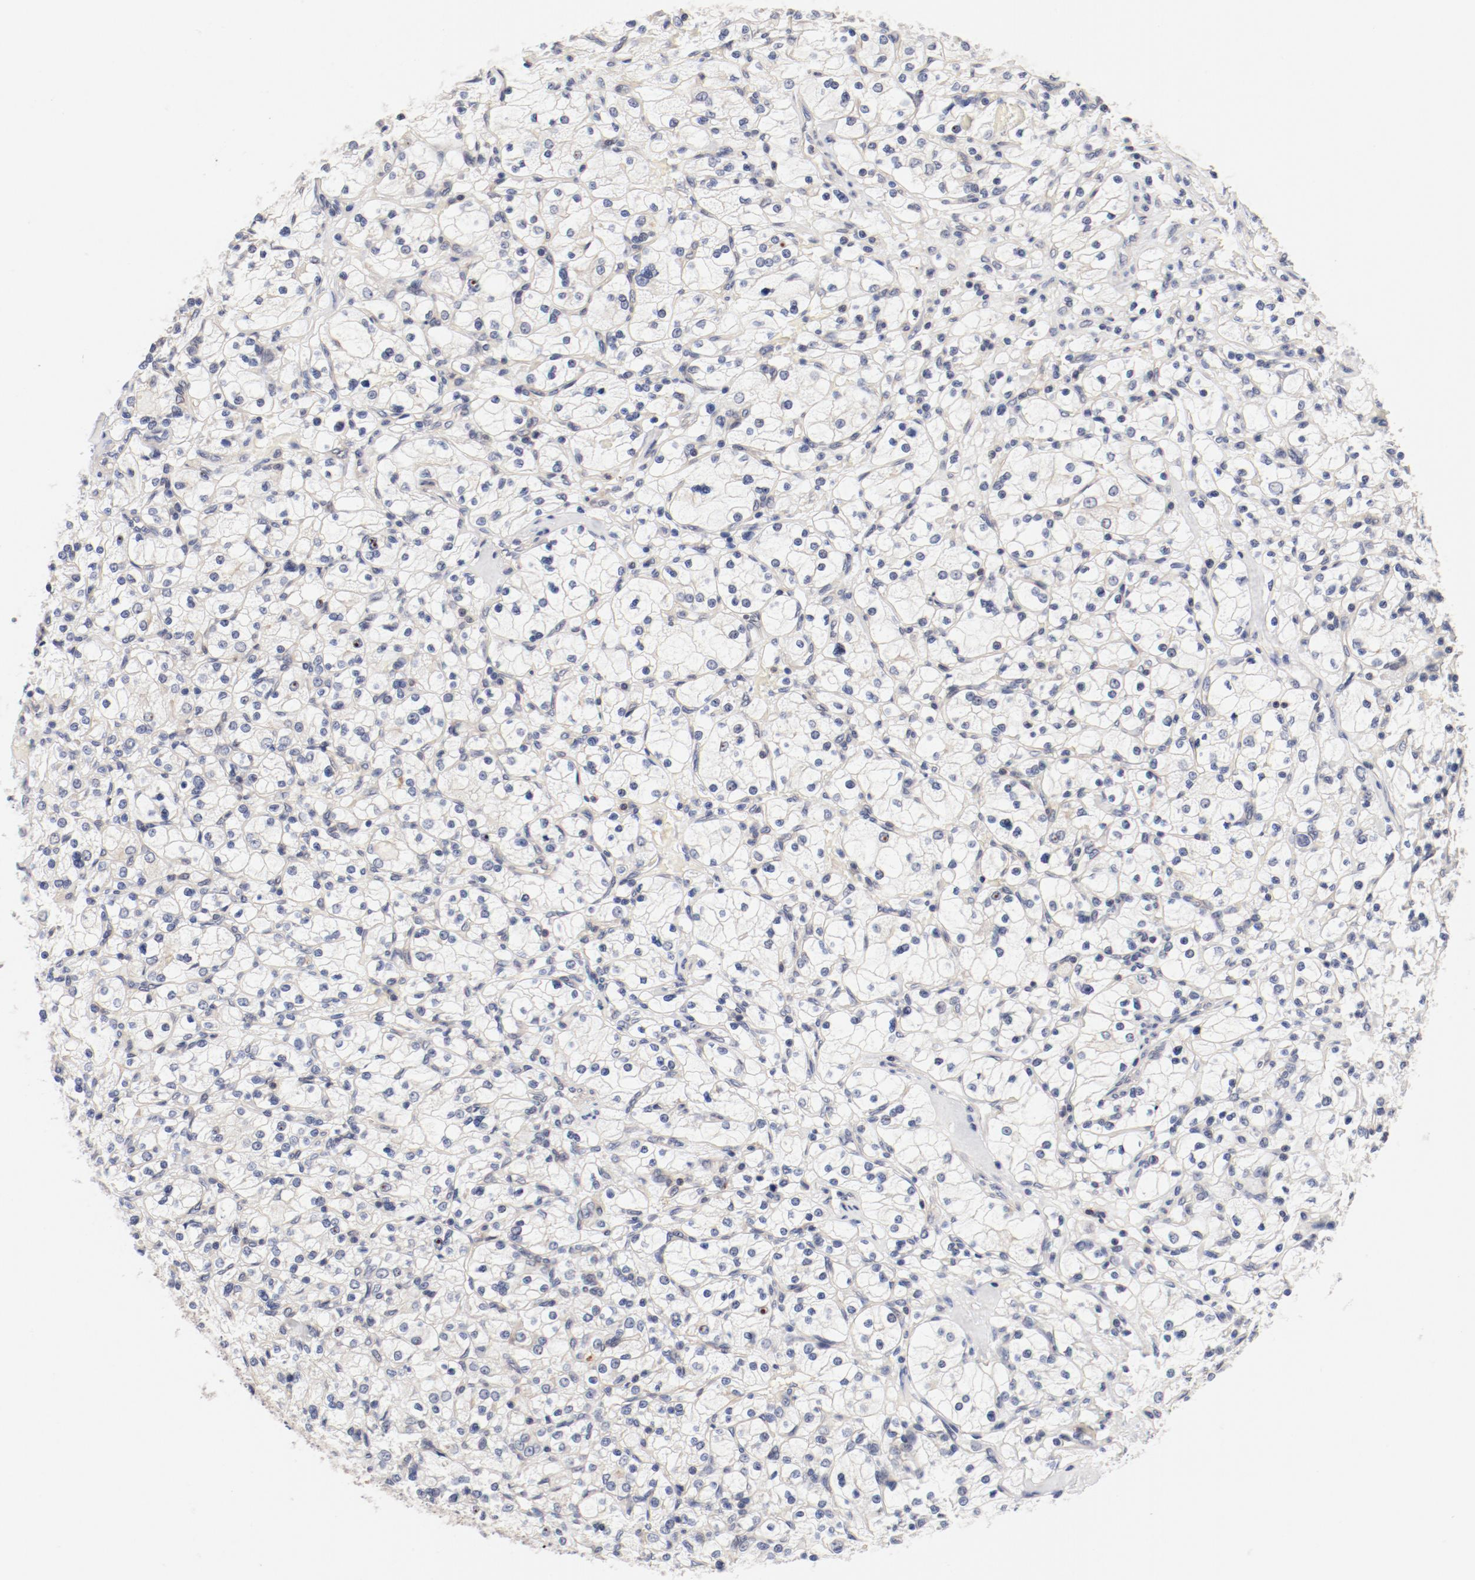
{"staining": {"intensity": "moderate", "quantity": "<25%", "location": "cytoplasmic/membranous"}, "tissue": "renal cancer", "cell_type": "Tumor cells", "image_type": "cancer", "snomed": [{"axis": "morphology", "description": "Adenocarcinoma, NOS"}, {"axis": "topography", "description": "Kidney"}], "caption": "Protein staining demonstrates moderate cytoplasmic/membranous positivity in about <25% of tumor cells in renal adenocarcinoma.", "gene": "ZNF267", "patient": {"sex": "female", "age": 83}}